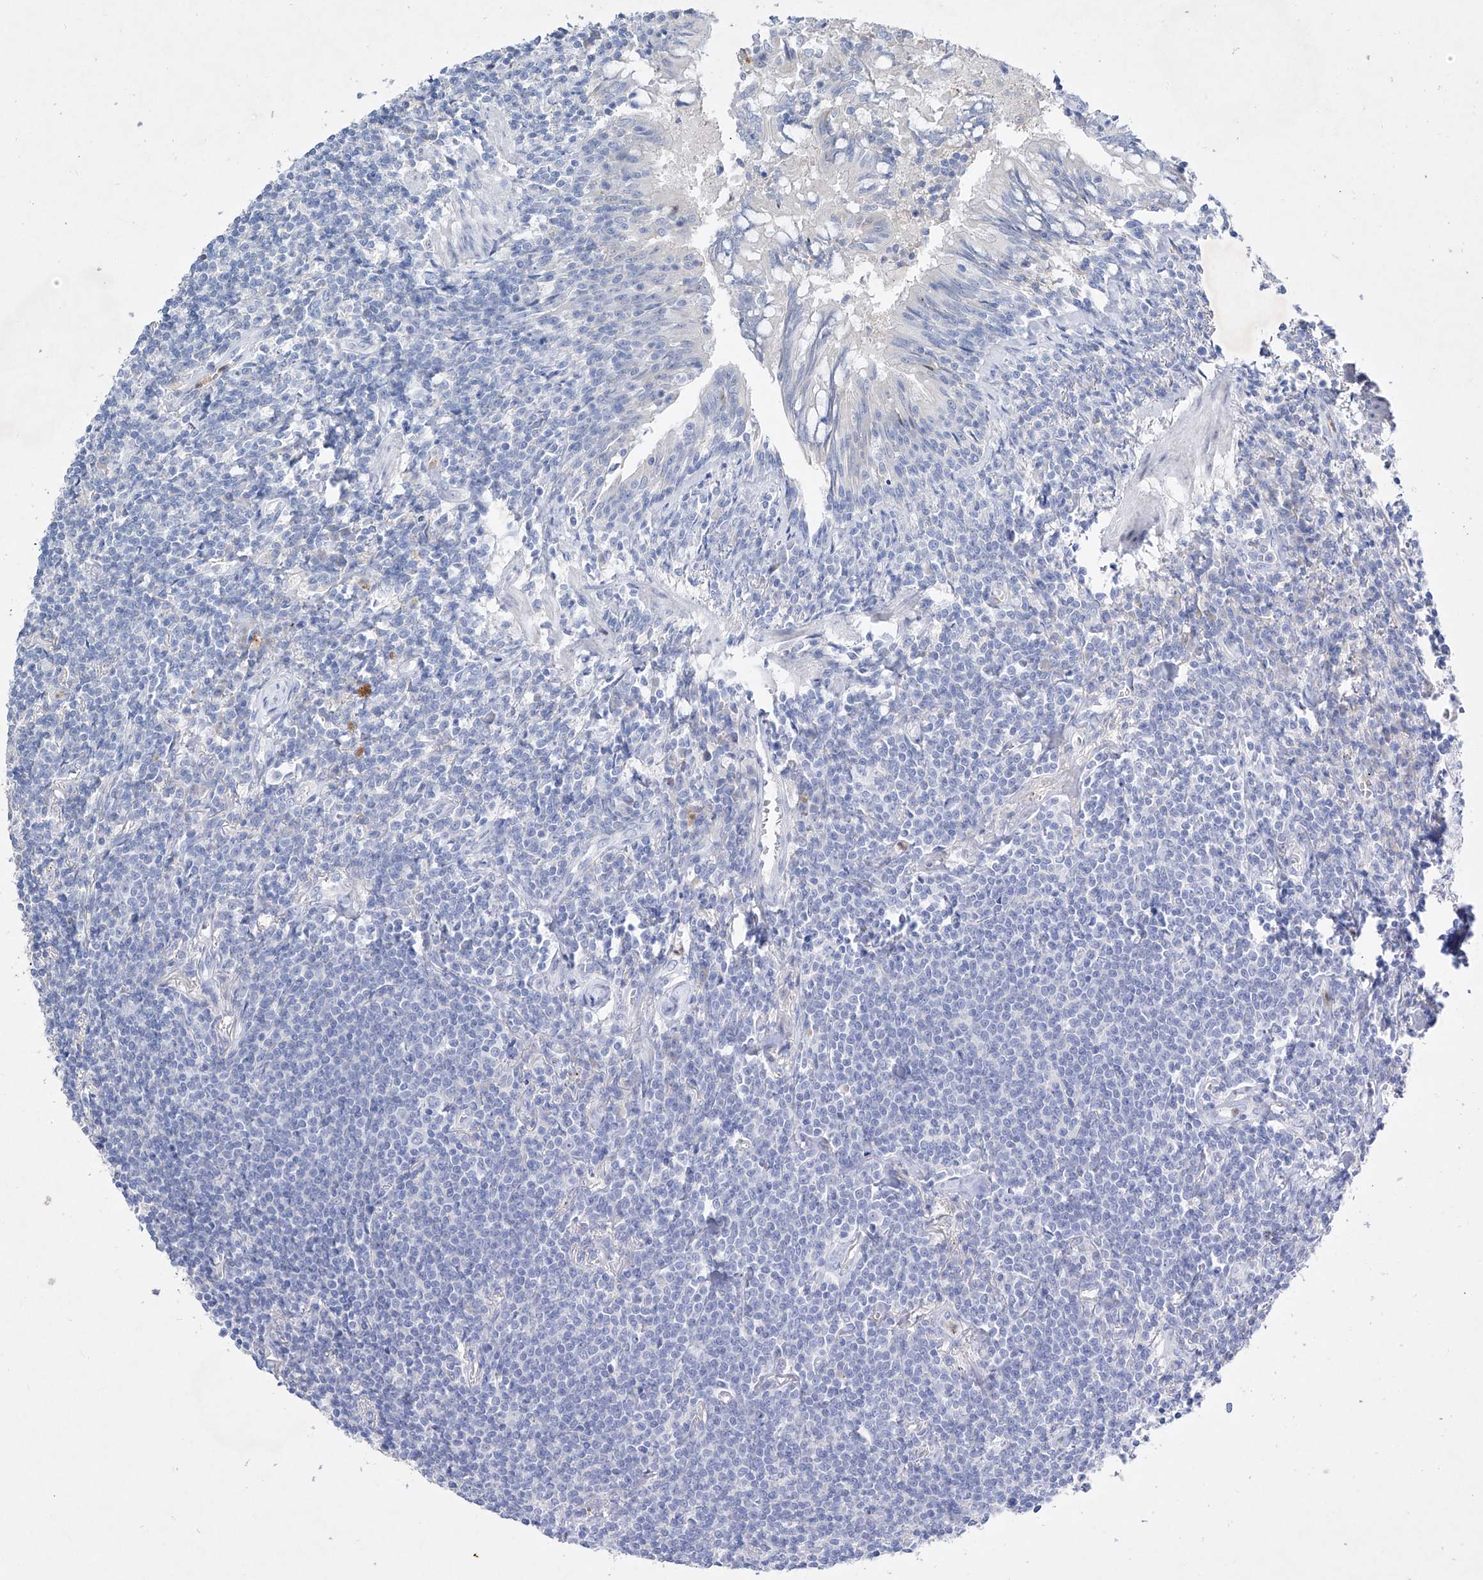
{"staining": {"intensity": "negative", "quantity": "none", "location": "none"}, "tissue": "lymphoma", "cell_type": "Tumor cells", "image_type": "cancer", "snomed": [{"axis": "morphology", "description": "Malignant lymphoma, non-Hodgkin's type, Low grade"}, {"axis": "topography", "description": "Lung"}], "caption": "The histopathology image exhibits no significant staining in tumor cells of lymphoma.", "gene": "TM7SF2", "patient": {"sex": "female", "age": 71}}